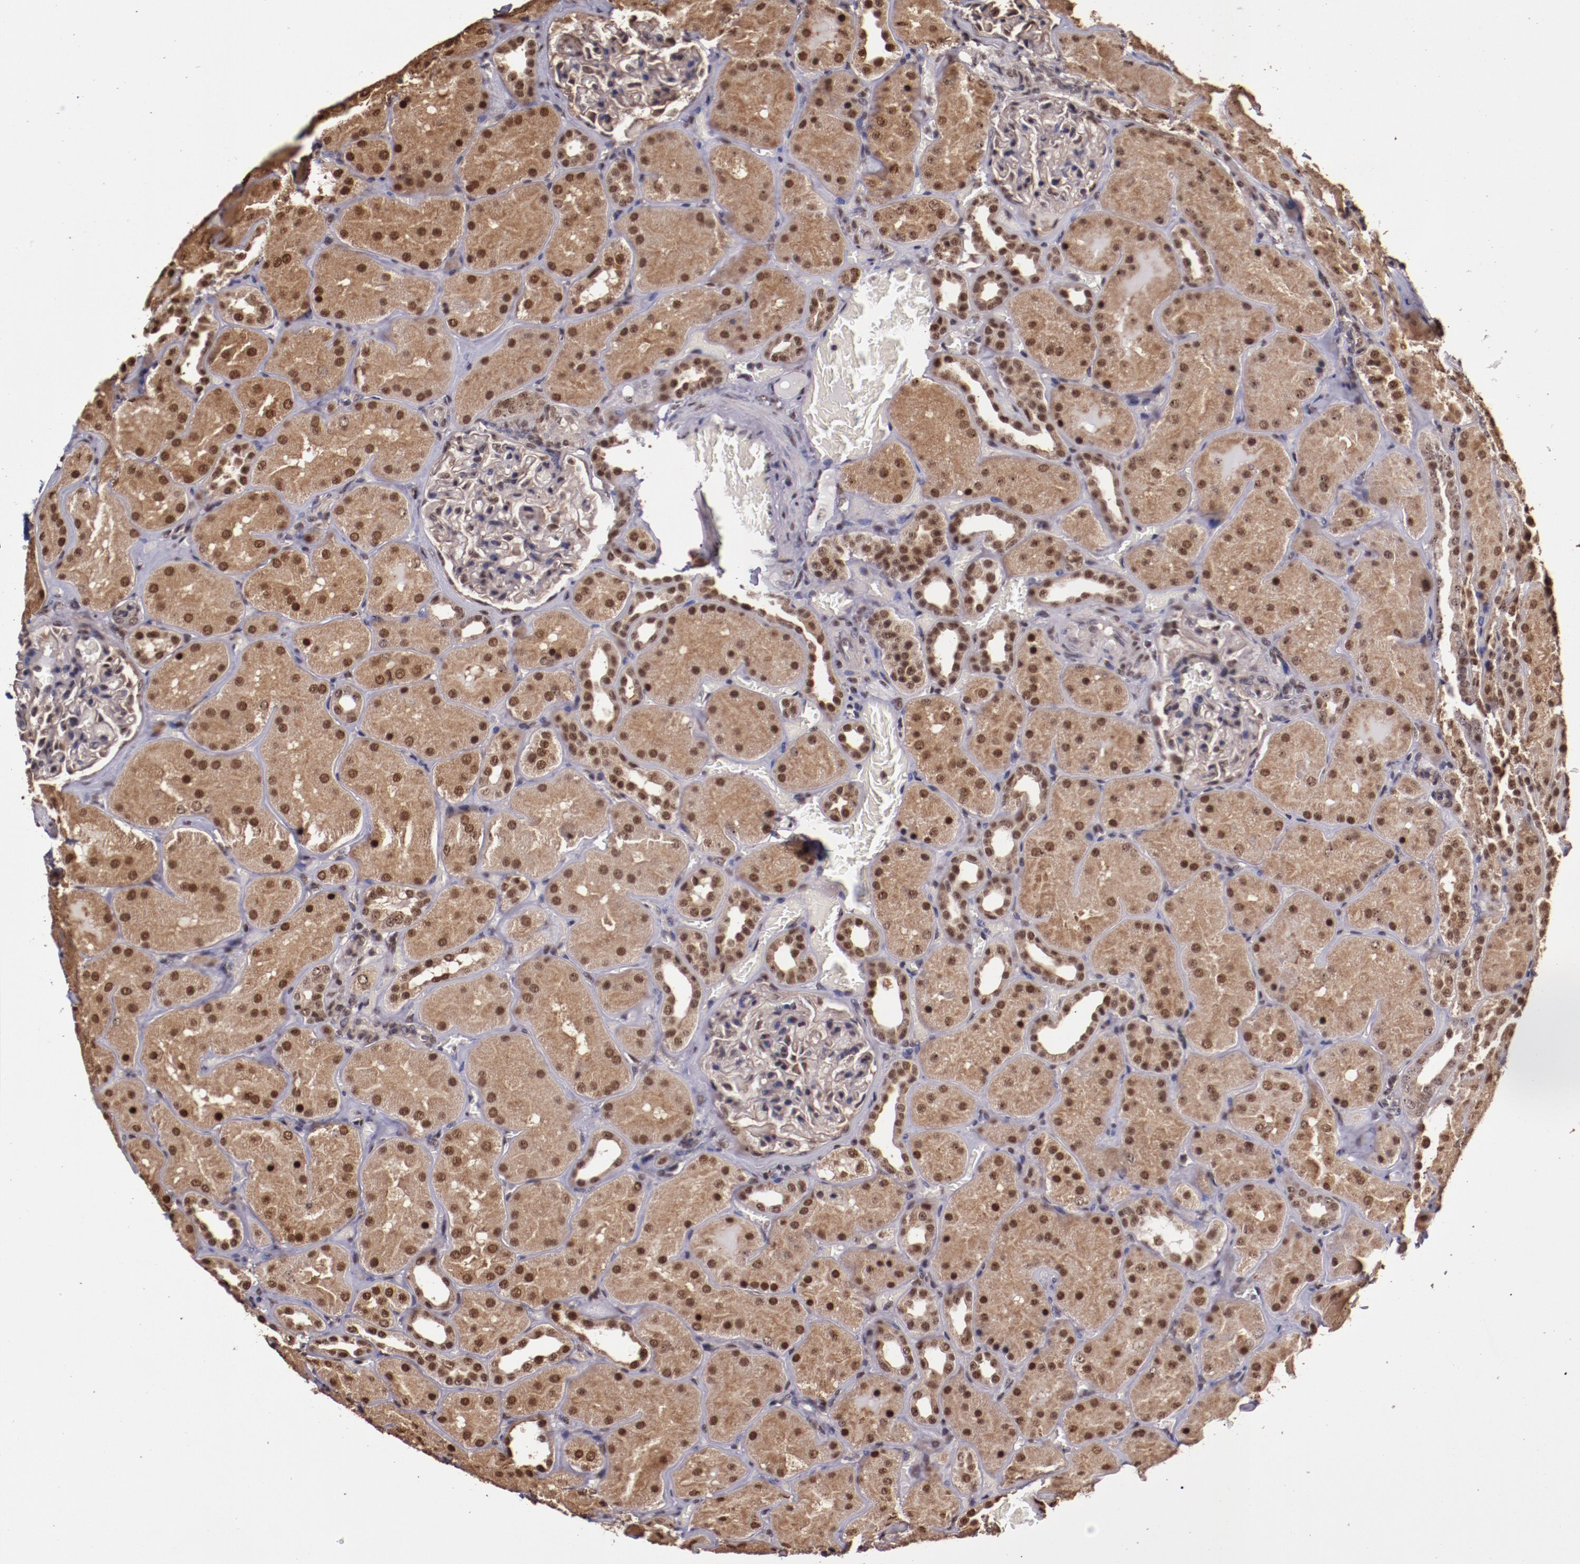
{"staining": {"intensity": "moderate", "quantity": "<25%", "location": "nuclear"}, "tissue": "kidney", "cell_type": "Cells in glomeruli", "image_type": "normal", "snomed": [{"axis": "morphology", "description": "Normal tissue, NOS"}, {"axis": "topography", "description": "Kidney"}], "caption": "Moderate nuclear expression for a protein is appreciated in about <25% of cells in glomeruli of normal kidney using IHC.", "gene": "CECR2", "patient": {"sex": "male", "age": 28}}